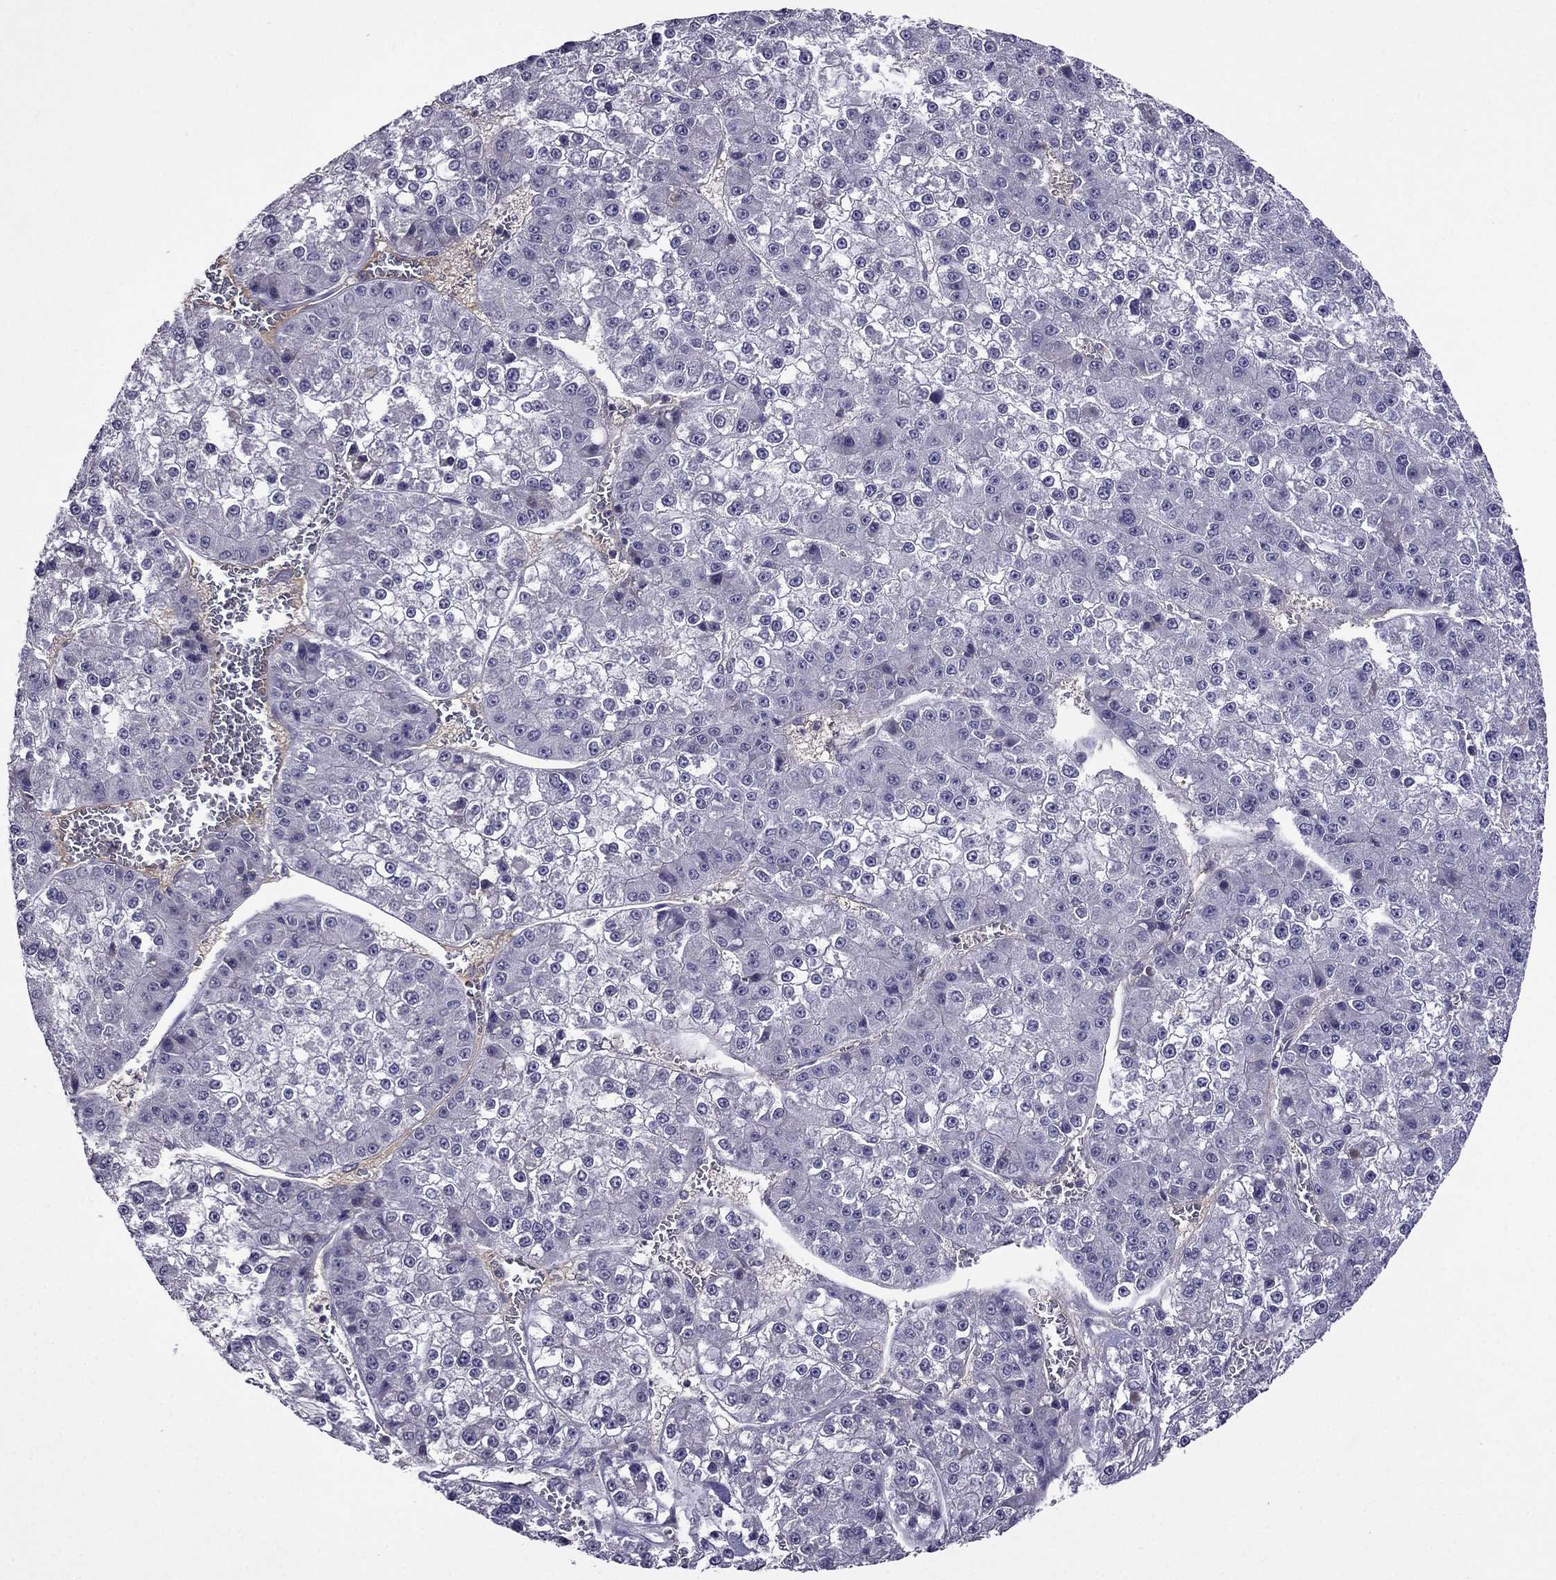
{"staining": {"intensity": "negative", "quantity": "none", "location": "none"}, "tissue": "liver cancer", "cell_type": "Tumor cells", "image_type": "cancer", "snomed": [{"axis": "morphology", "description": "Carcinoma, Hepatocellular, NOS"}, {"axis": "topography", "description": "Liver"}], "caption": "The micrograph exhibits no staining of tumor cells in liver cancer. The staining is performed using DAB (3,3'-diaminobenzidine) brown chromogen with nuclei counter-stained in using hematoxylin.", "gene": "SPTBN4", "patient": {"sex": "female", "age": 73}}